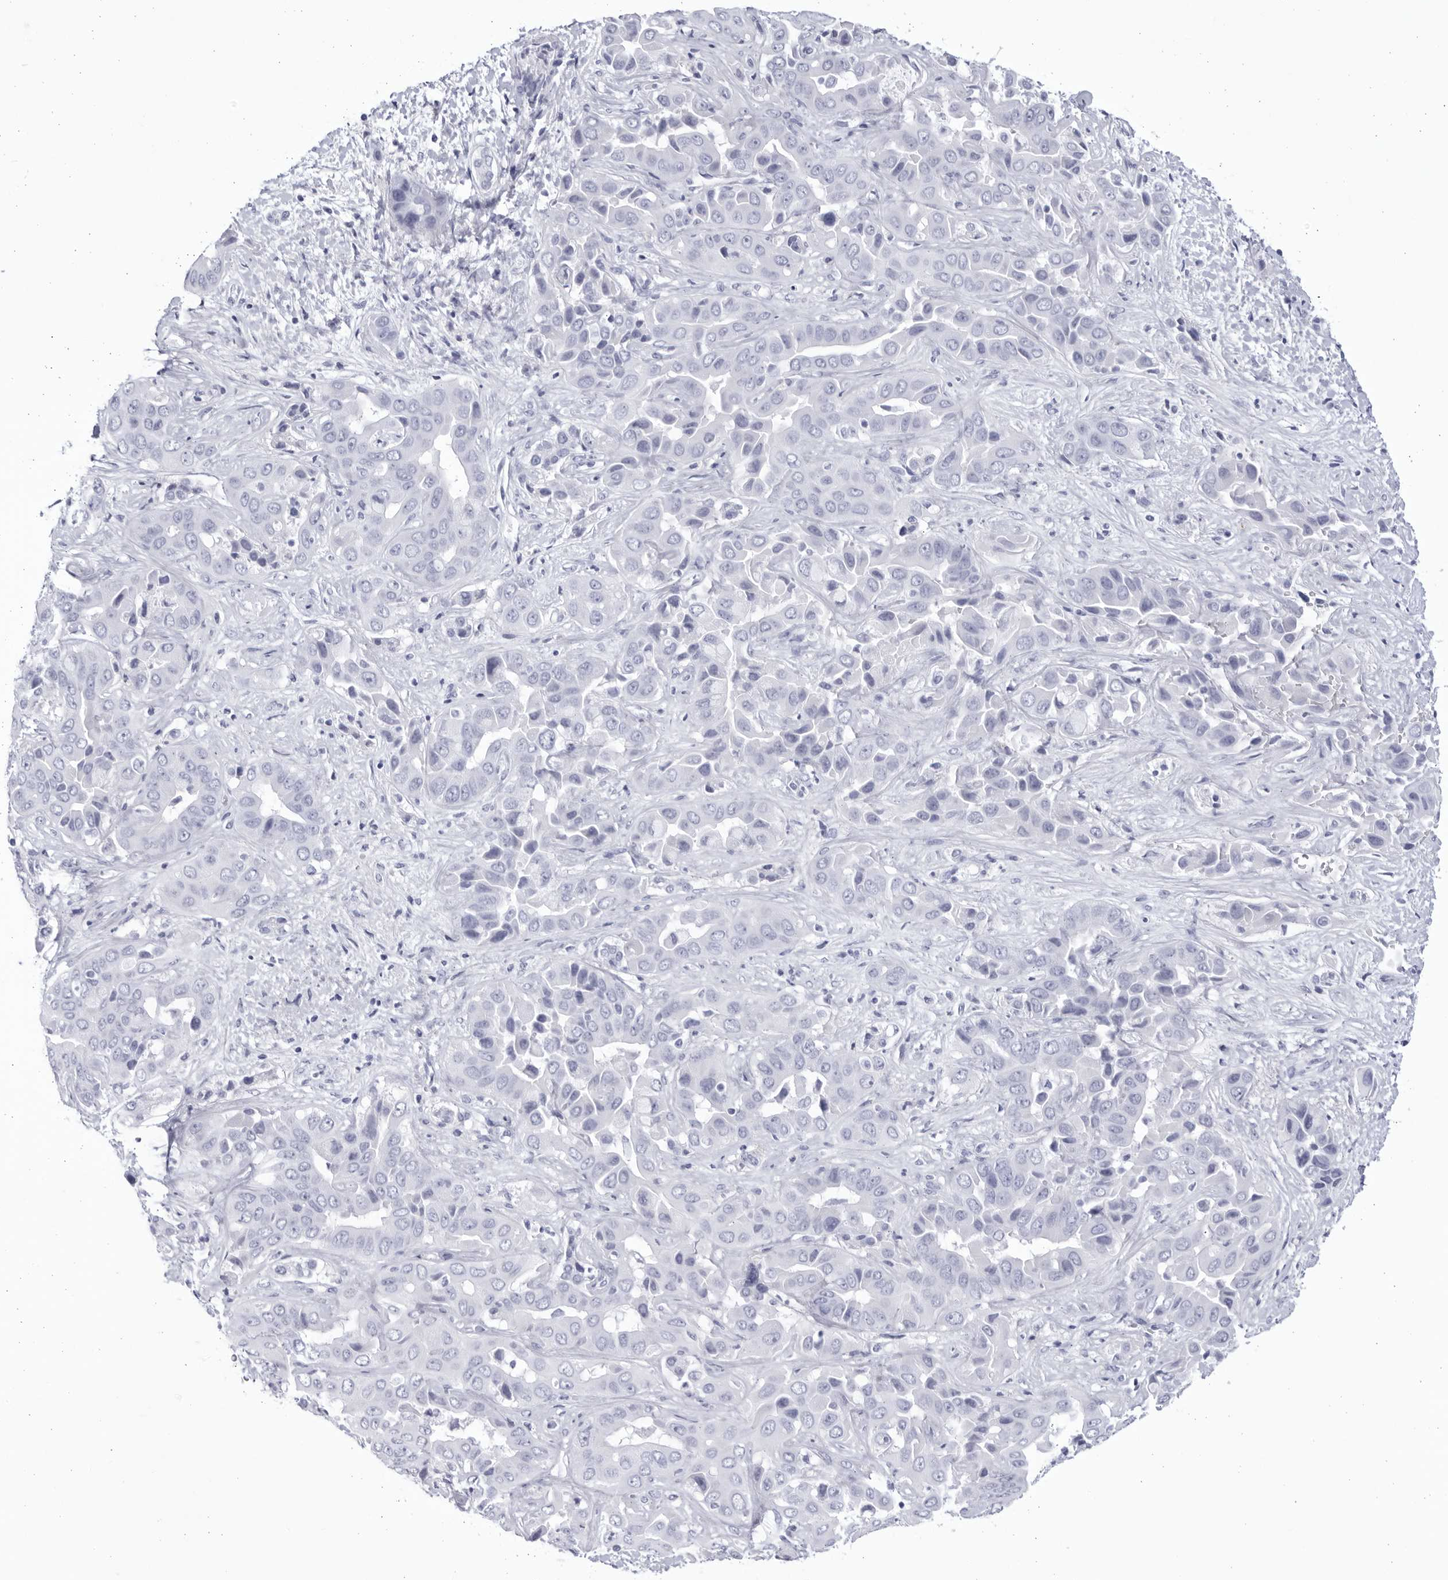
{"staining": {"intensity": "negative", "quantity": "none", "location": "none"}, "tissue": "liver cancer", "cell_type": "Tumor cells", "image_type": "cancer", "snomed": [{"axis": "morphology", "description": "Cholangiocarcinoma"}, {"axis": "topography", "description": "Liver"}], "caption": "Image shows no significant protein expression in tumor cells of liver cholangiocarcinoma.", "gene": "CCDC181", "patient": {"sex": "female", "age": 52}}